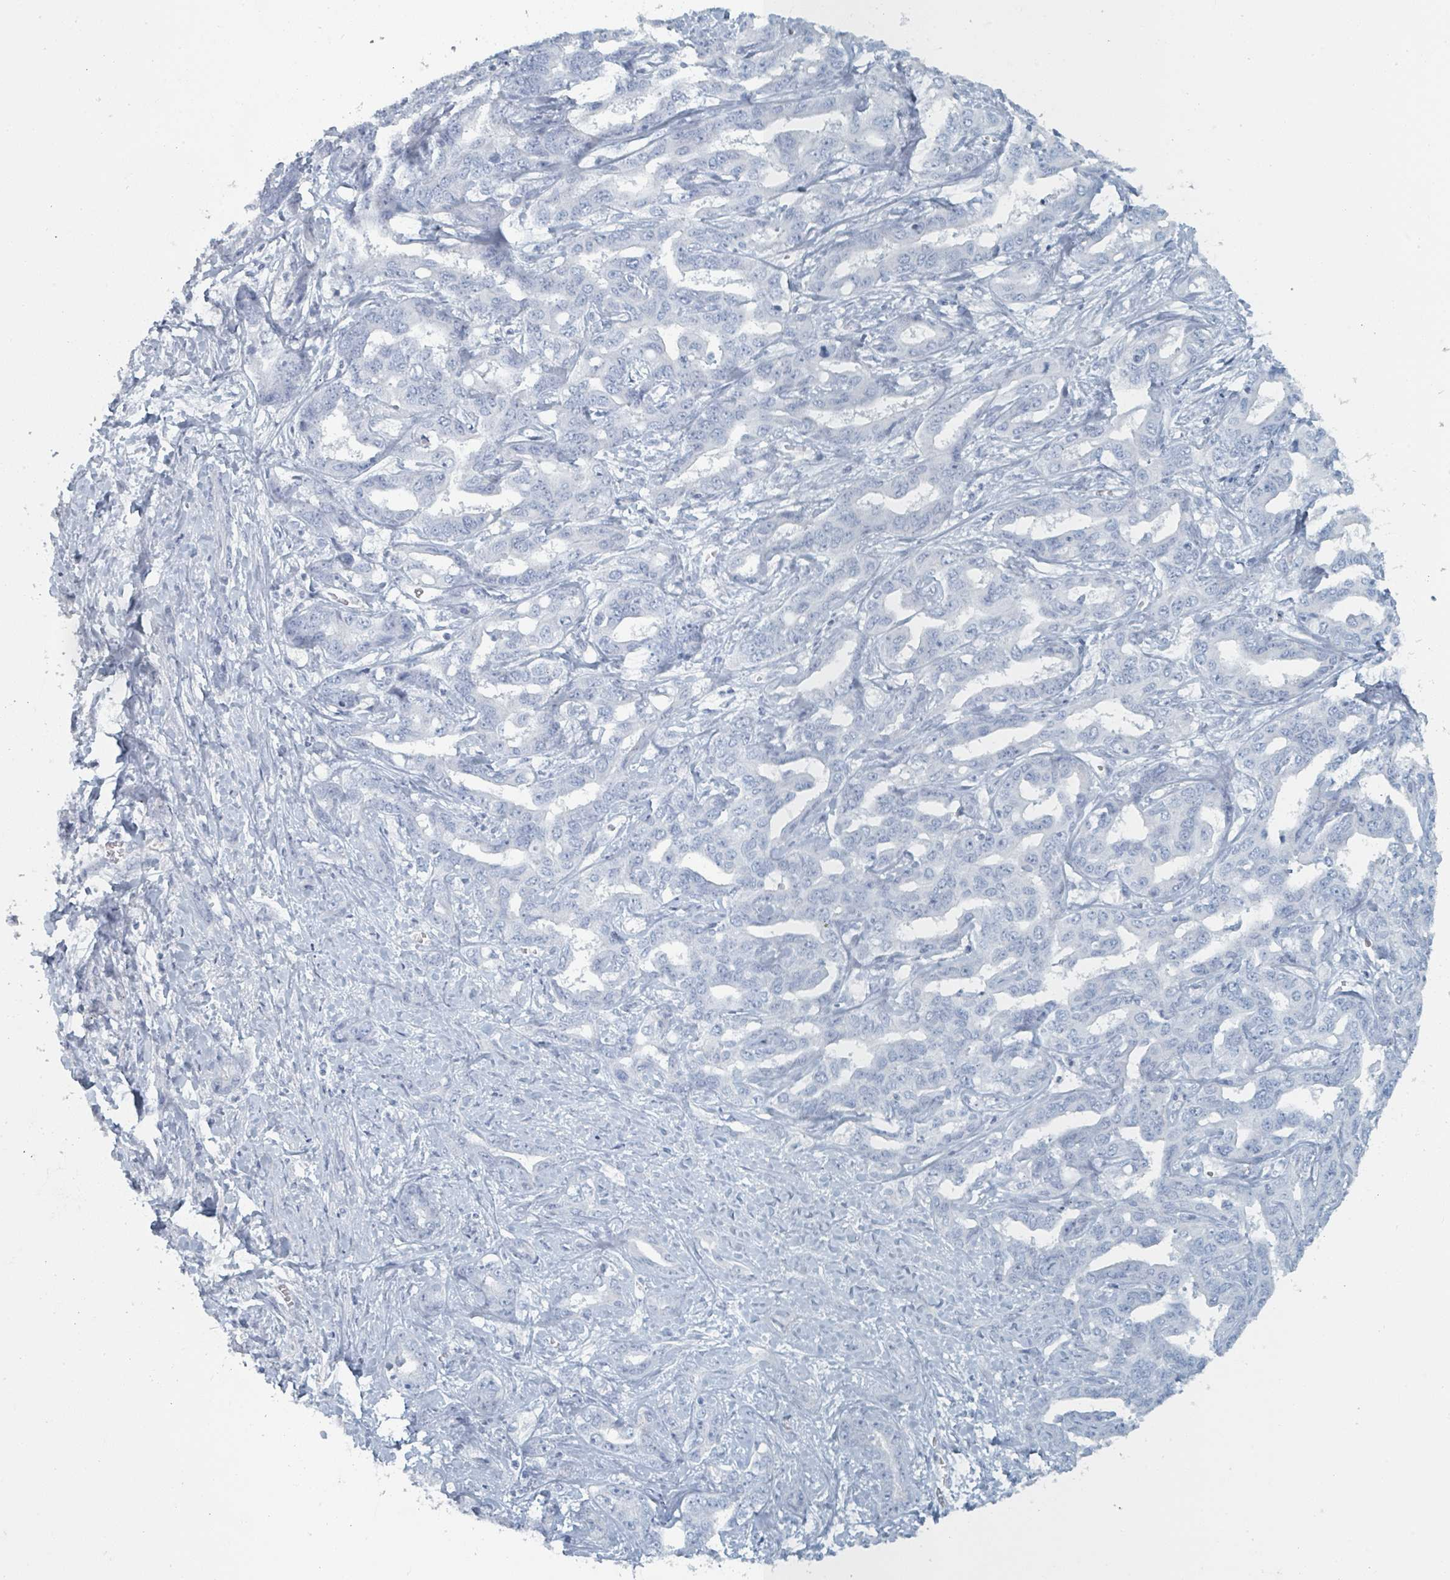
{"staining": {"intensity": "negative", "quantity": "none", "location": "none"}, "tissue": "liver cancer", "cell_type": "Tumor cells", "image_type": "cancer", "snomed": [{"axis": "morphology", "description": "Cholangiocarcinoma"}, {"axis": "topography", "description": "Liver"}], "caption": "This is an immunohistochemistry (IHC) image of liver cancer. There is no staining in tumor cells.", "gene": "HEATR5A", "patient": {"sex": "male", "age": 59}}